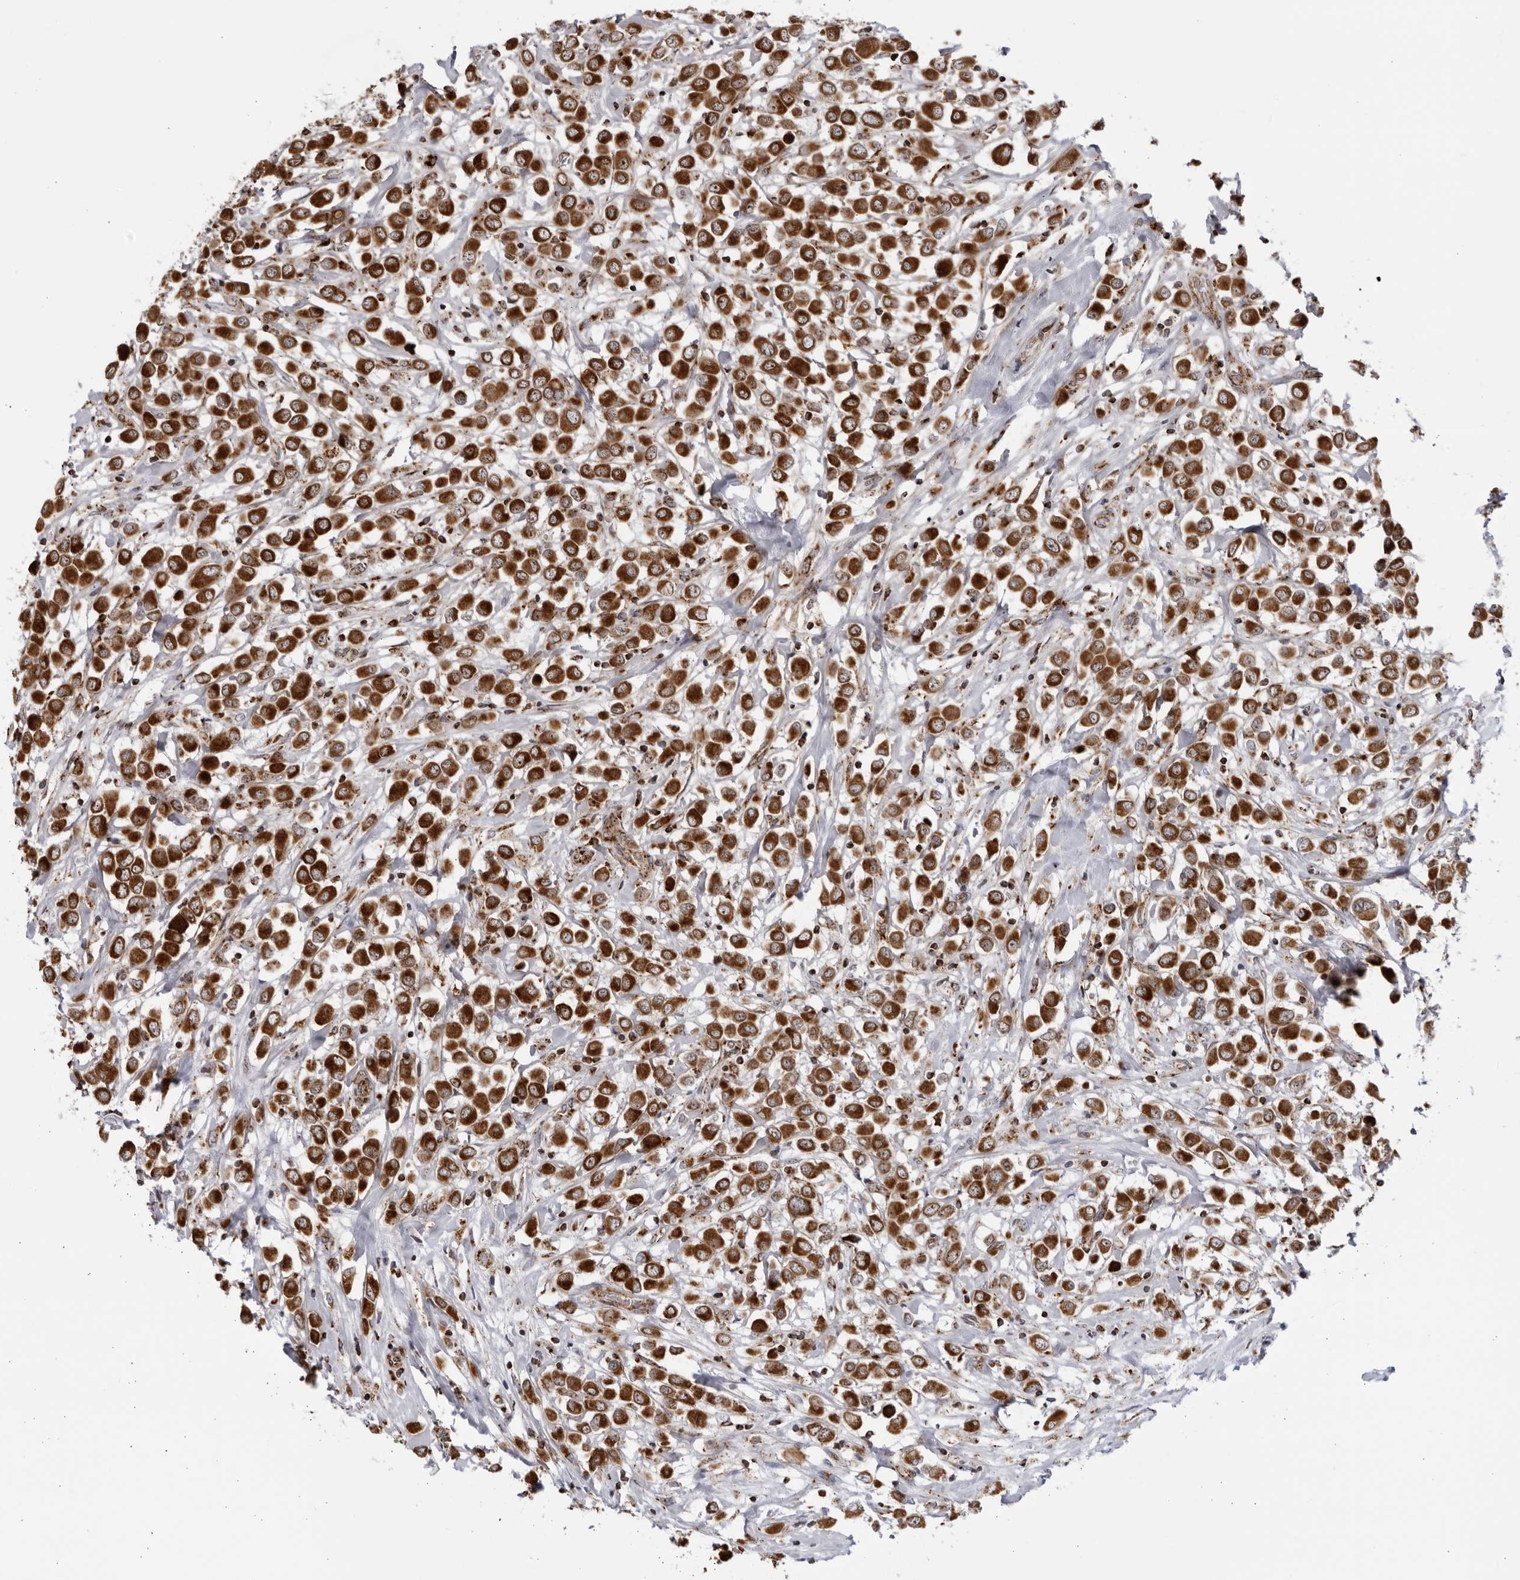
{"staining": {"intensity": "strong", "quantity": ">75%", "location": "cytoplasmic/membranous"}, "tissue": "breast cancer", "cell_type": "Tumor cells", "image_type": "cancer", "snomed": [{"axis": "morphology", "description": "Duct carcinoma"}, {"axis": "topography", "description": "Breast"}], "caption": "A brown stain highlights strong cytoplasmic/membranous positivity of a protein in human infiltrating ductal carcinoma (breast) tumor cells.", "gene": "RBM34", "patient": {"sex": "female", "age": 61}}